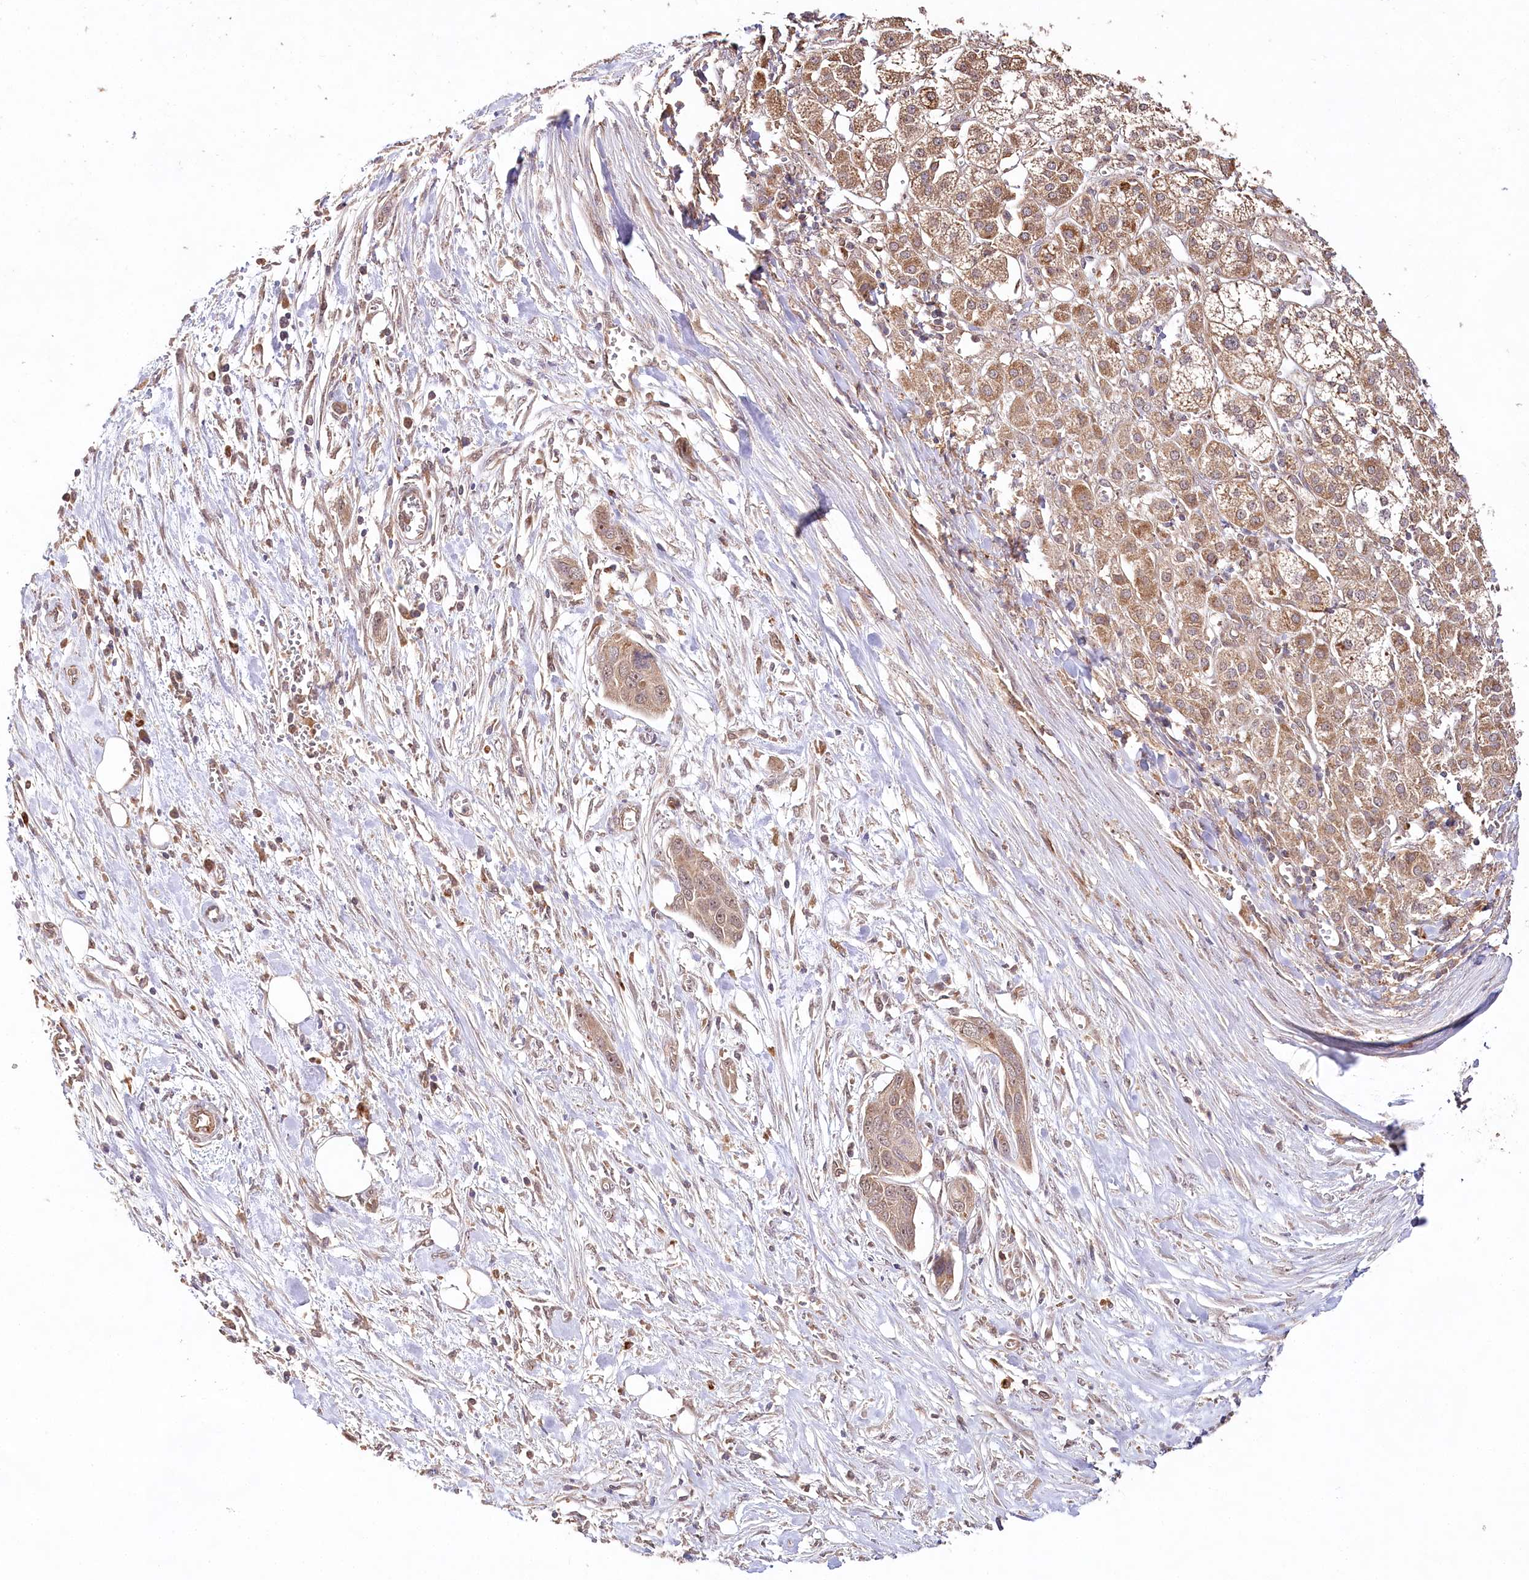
{"staining": {"intensity": "moderate", "quantity": ">75%", "location": "cytoplasmic/membranous,nuclear"}, "tissue": "pancreatic cancer", "cell_type": "Tumor cells", "image_type": "cancer", "snomed": [{"axis": "morphology", "description": "Adenocarcinoma, NOS"}, {"axis": "topography", "description": "Pancreas"}], "caption": "This histopathology image displays pancreatic cancer (adenocarcinoma) stained with IHC to label a protein in brown. The cytoplasmic/membranous and nuclear of tumor cells show moderate positivity for the protein. Nuclei are counter-stained blue.", "gene": "DMXL1", "patient": {"sex": "female", "age": 60}}